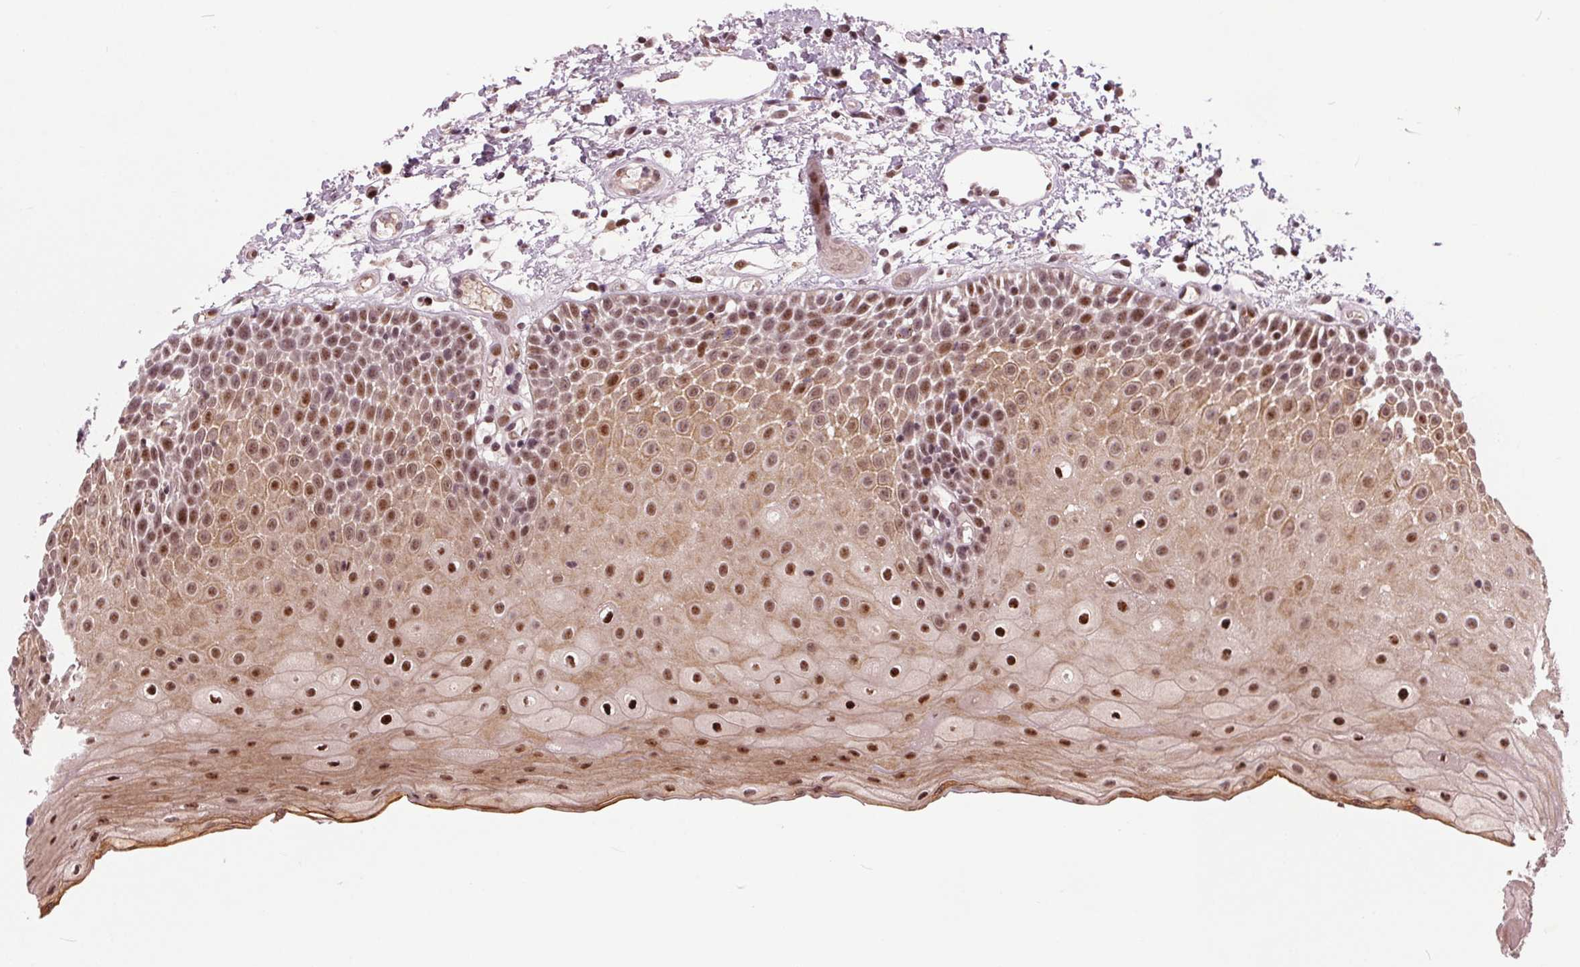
{"staining": {"intensity": "moderate", "quantity": ">75%", "location": "cytoplasmic/membranous,nuclear"}, "tissue": "oral mucosa", "cell_type": "Squamous epithelial cells", "image_type": "normal", "snomed": [{"axis": "morphology", "description": "Normal tissue, NOS"}, {"axis": "topography", "description": "Oral tissue"}], "caption": "The immunohistochemical stain shows moderate cytoplasmic/membranous,nuclear expression in squamous epithelial cells of normal oral mucosa. The staining was performed using DAB (3,3'-diaminobenzidine) to visualize the protein expression in brown, while the nuclei were stained in blue with hematoxylin (Magnification: 20x).", "gene": "TTC34", "patient": {"sex": "female", "age": 82}}